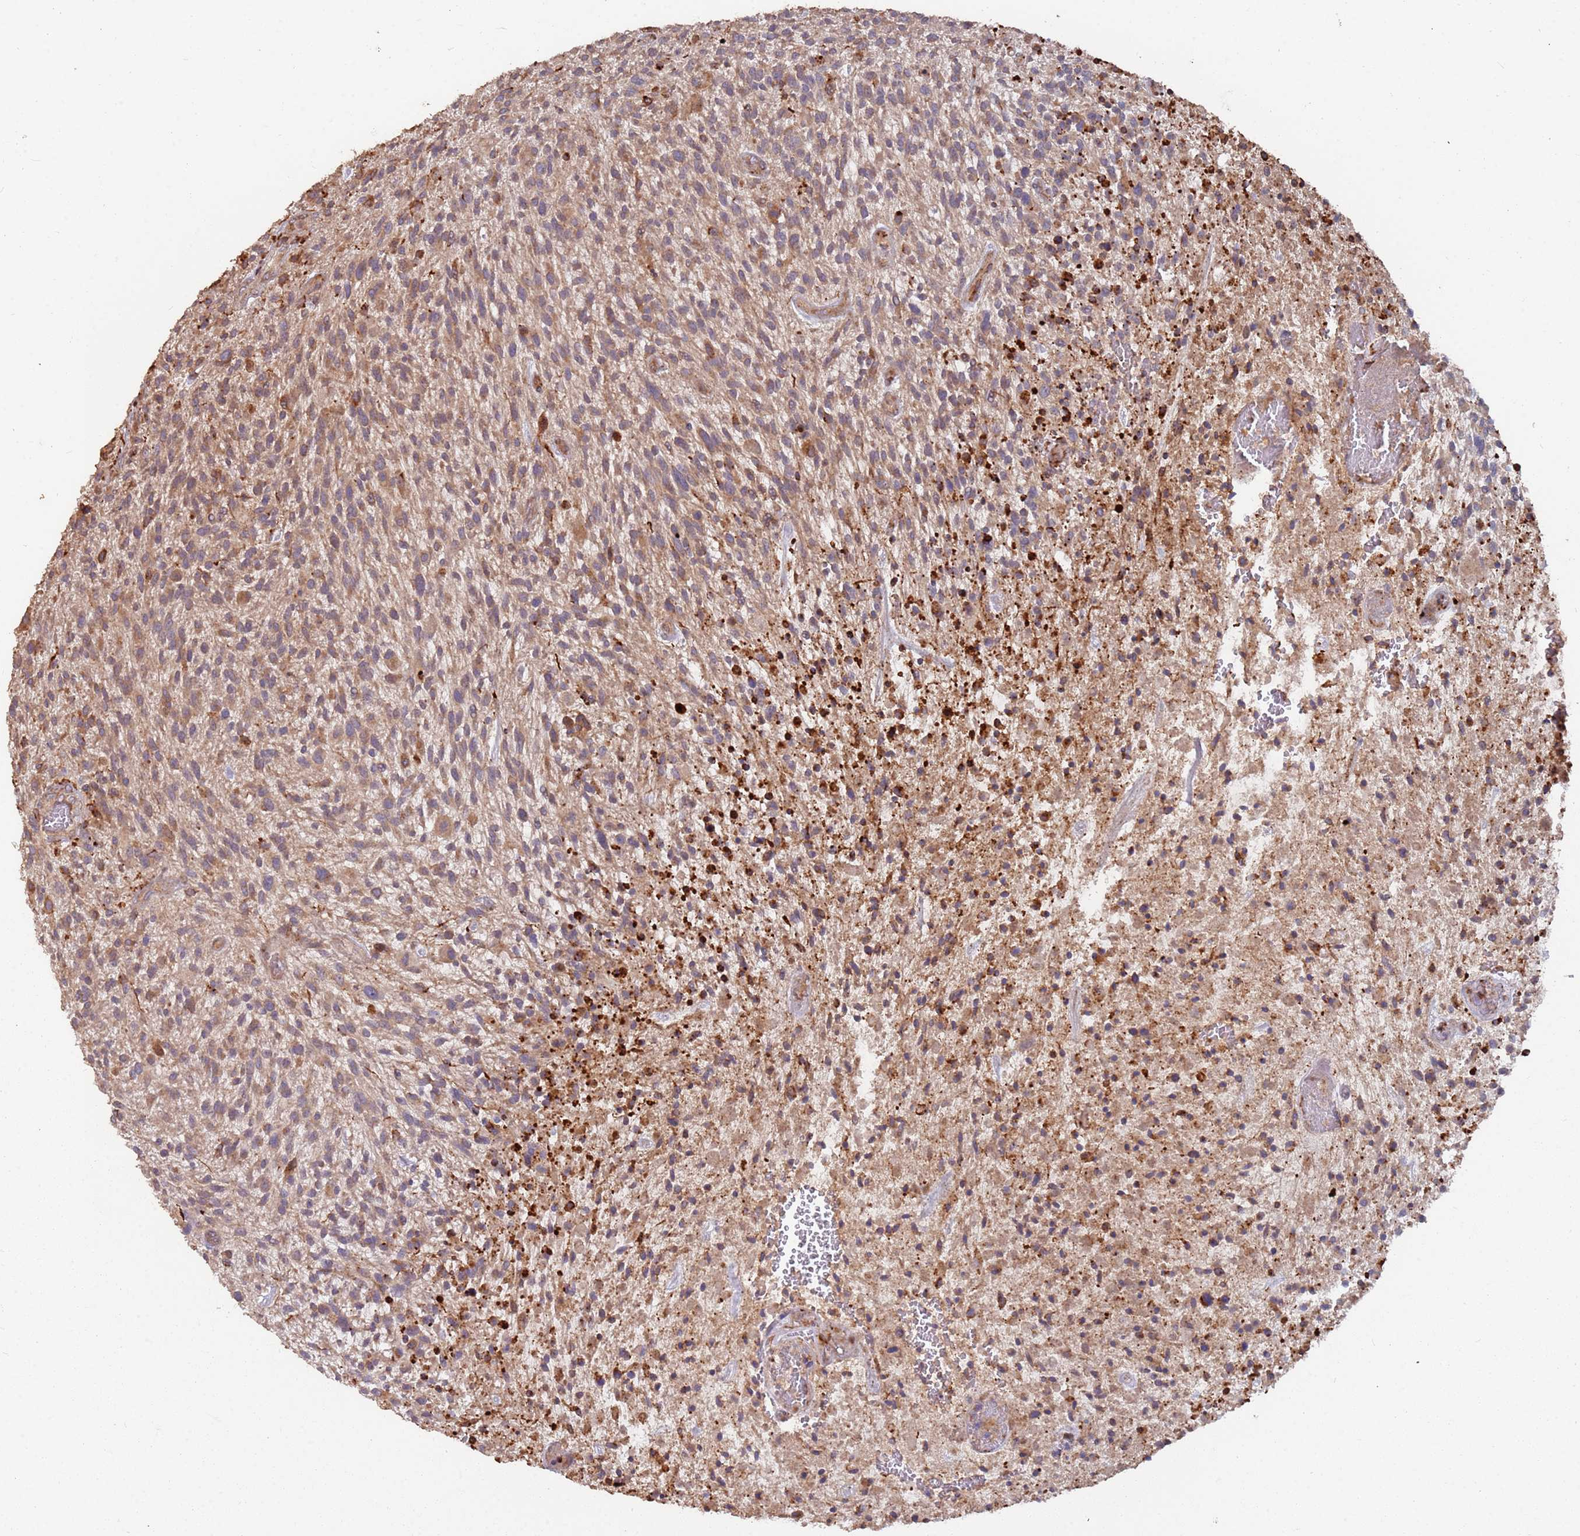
{"staining": {"intensity": "moderate", "quantity": "25%-75%", "location": "cytoplasmic/membranous"}, "tissue": "glioma", "cell_type": "Tumor cells", "image_type": "cancer", "snomed": [{"axis": "morphology", "description": "Glioma, malignant, High grade"}, {"axis": "topography", "description": "Brain"}], "caption": "An immunohistochemistry (IHC) photomicrograph of tumor tissue is shown. Protein staining in brown labels moderate cytoplasmic/membranous positivity in high-grade glioma (malignant) within tumor cells.", "gene": "LACC1", "patient": {"sex": "male", "age": 47}}